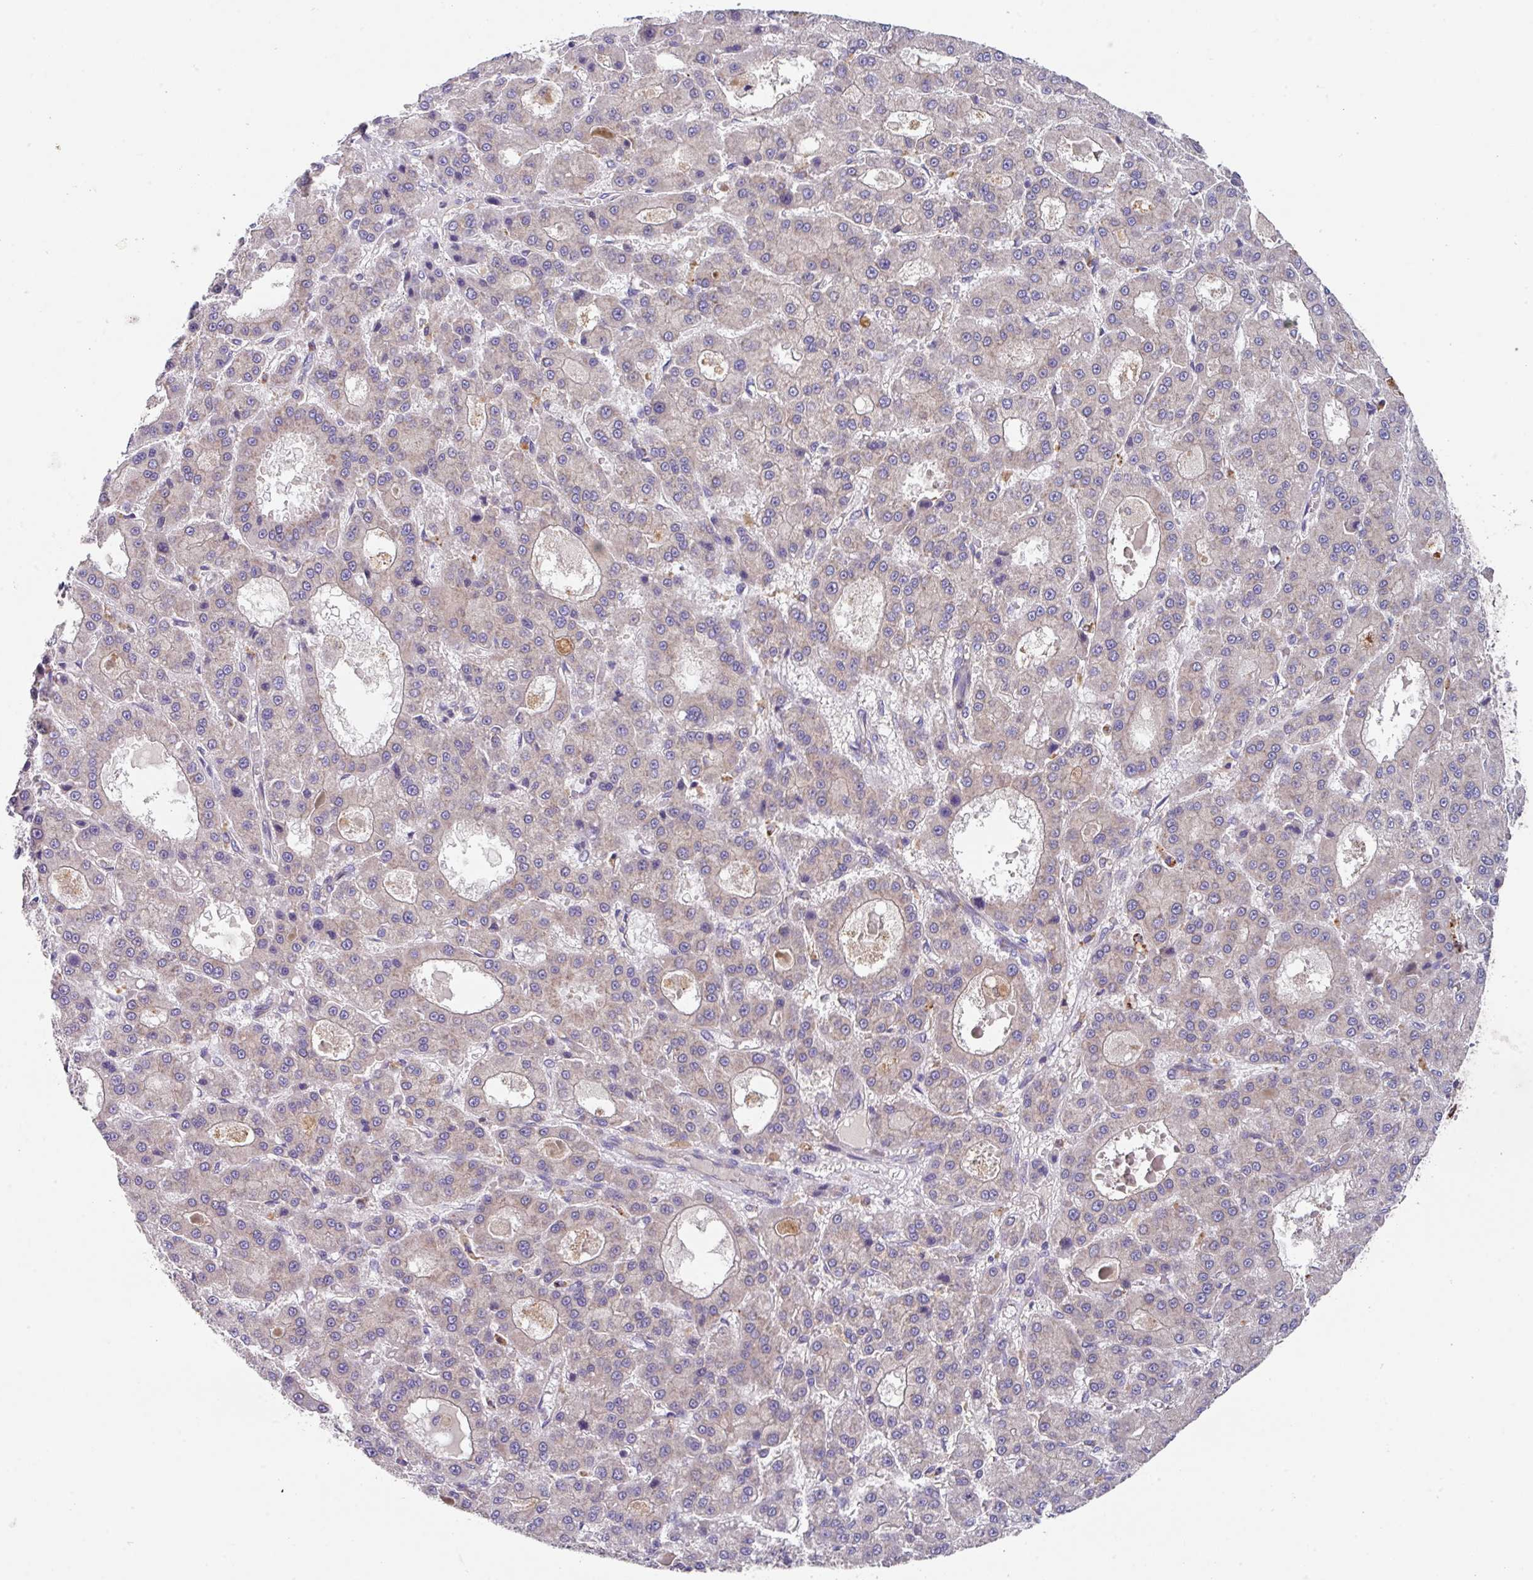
{"staining": {"intensity": "negative", "quantity": "none", "location": "none"}, "tissue": "liver cancer", "cell_type": "Tumor cells", "image_type": "cancer", "snomed": [{"axis": "morphology", "description": "Carcinoma, Hepatocellular, NOS"}, {"axis": "topography", "description": "Liver"}], "caption": "The photomicrograph reveals no significant staining in tumor cells of liver cancer. The staining was performed using DAB (3,3'-diaminobenzidine) to visualize the protein expression in brown, while the nuclei were stained in blue with hematoxylin (Magnification: 20x).", "gene": "EIF4B", "patient": {"sex": "male", "age": 70}}